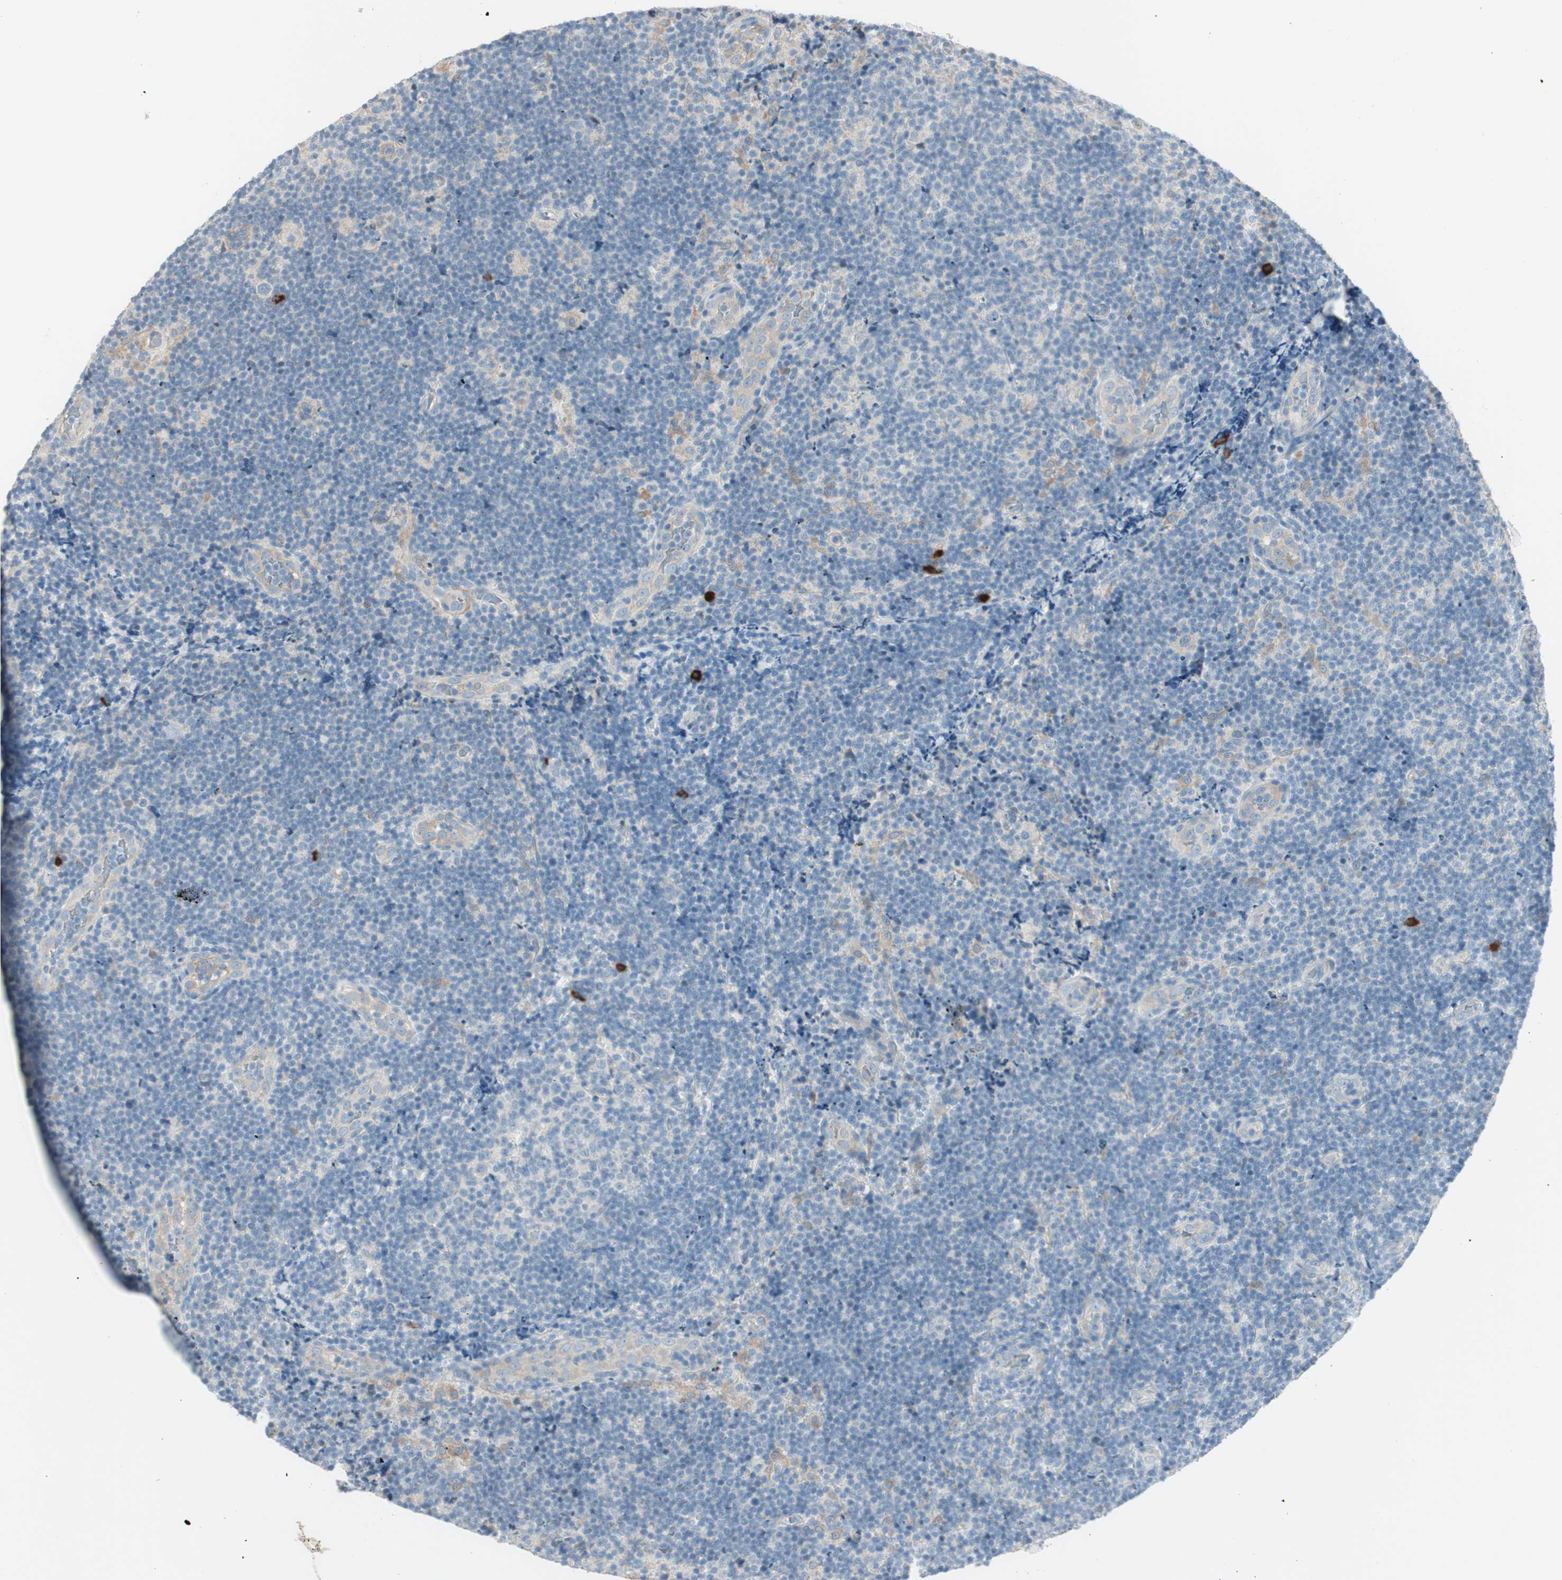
{"staining": {"intensity": "negative", "quantity": "none", "location": "none"}, "tissue": "lymphoma", "cell_type": "Tumor cells", "image_type": "cancer", "snomed": [{"axis": "morphology", "description": "Malignant lymphoma, non-Hodgkin's type, Low grade"}, {"axis": "topography", "description": "Lymph node"}], "caption": "This is an immunohistochemistry micrograph of lymphoma. There is no expression in tumor cells.", "gene": "MAPRE3", "patient": {"sex": "male", "age": 83}}